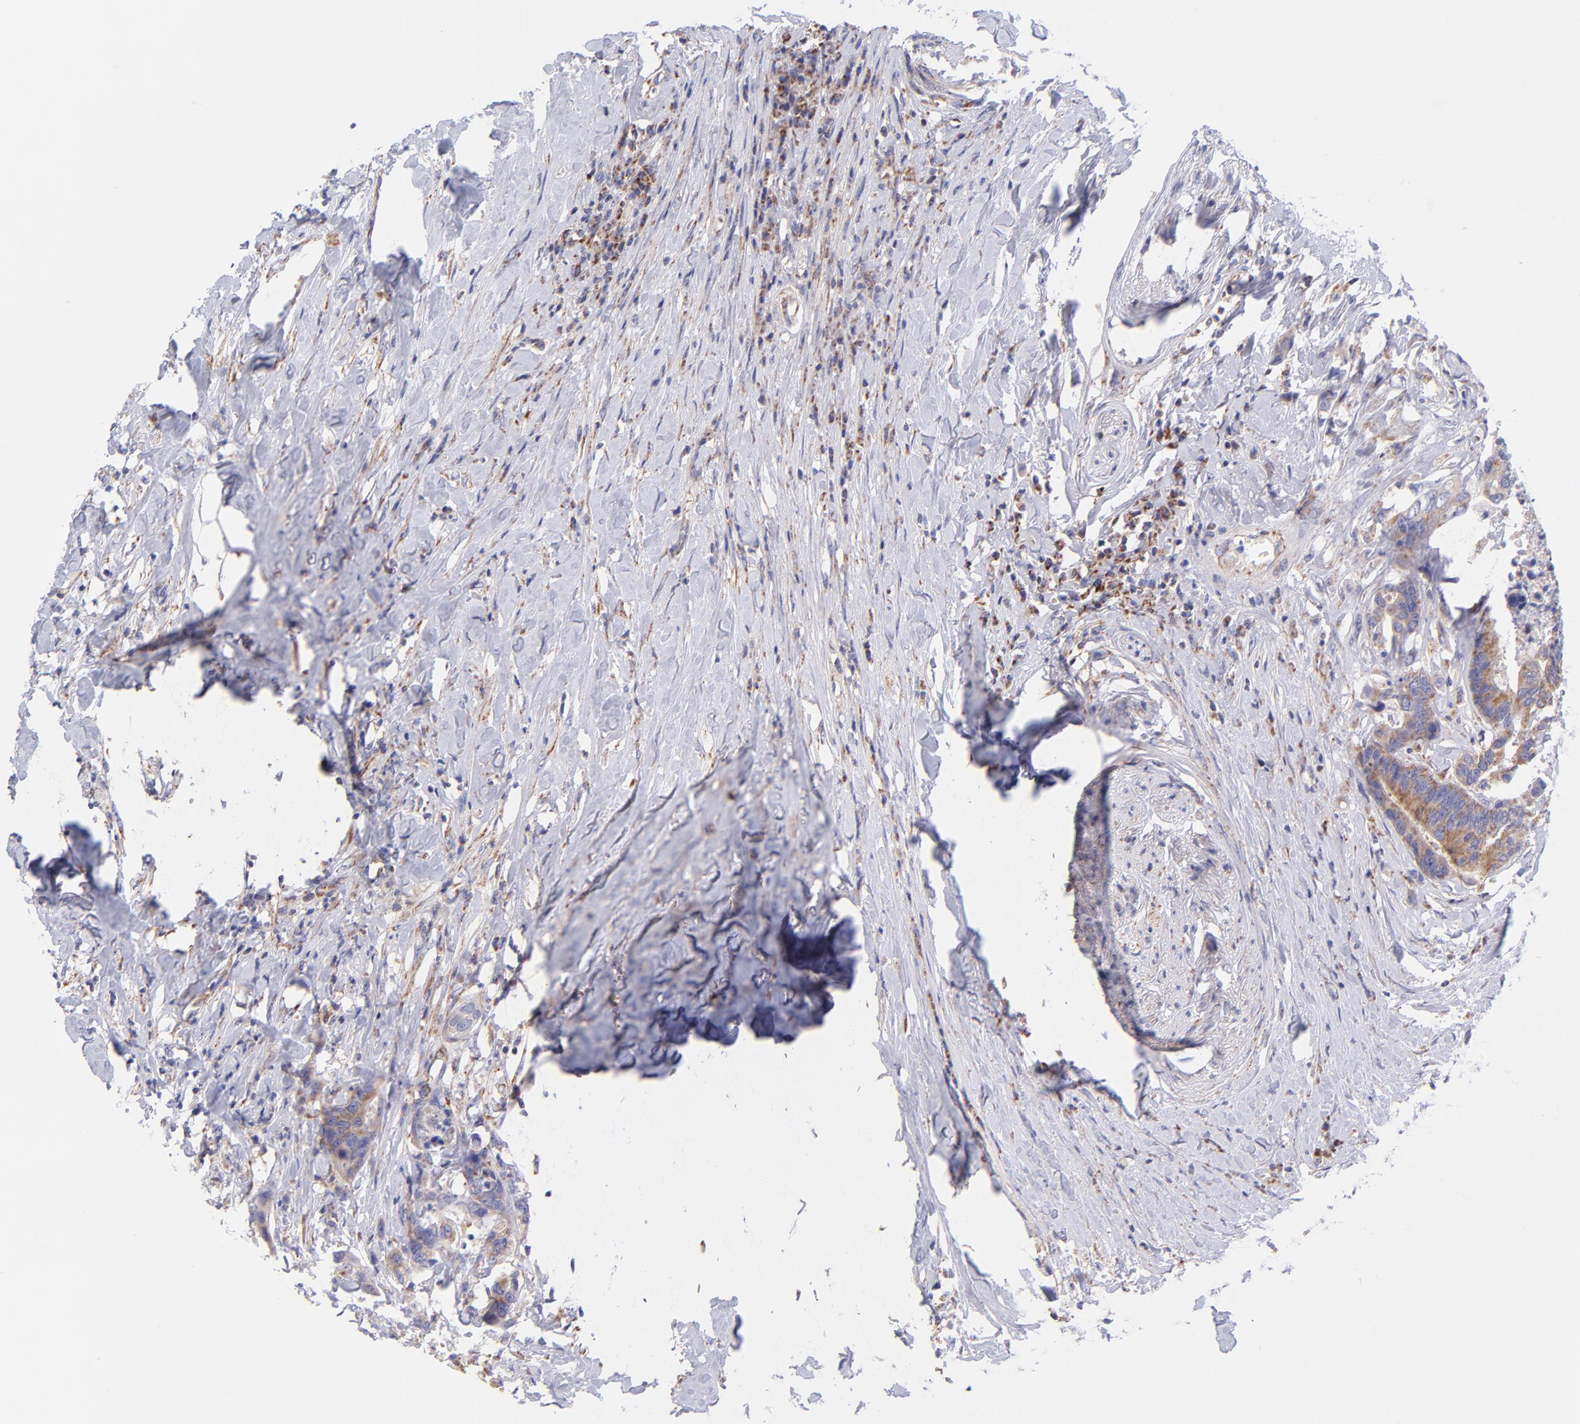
{"staining": {"intensity": "moderate", "quantity": ">75%", "location": "nuclear"}, "tissue": "colorectal cancer", "cell_type": "Tumor cells", "image_type": "cancer", "snomed": [{"axis": "morphology", "description": "Adenocarcinoma, NOS"}, {"axis": "topography", "description": "Rectum"}], "caption": "Adenocarcinoma (colorectal) stained for a protein demonstrates moderate nuclear positivity in tumor cells. The staining was performed using DAB (3,3'-diaminobenzidine) to visualize the protein expression in brown, while the nuclei were stained in blue with hematoxylin (Magnification: 20x).", "gene": "NDUFB7", "patient": {"sex": "male", "age": 55}}